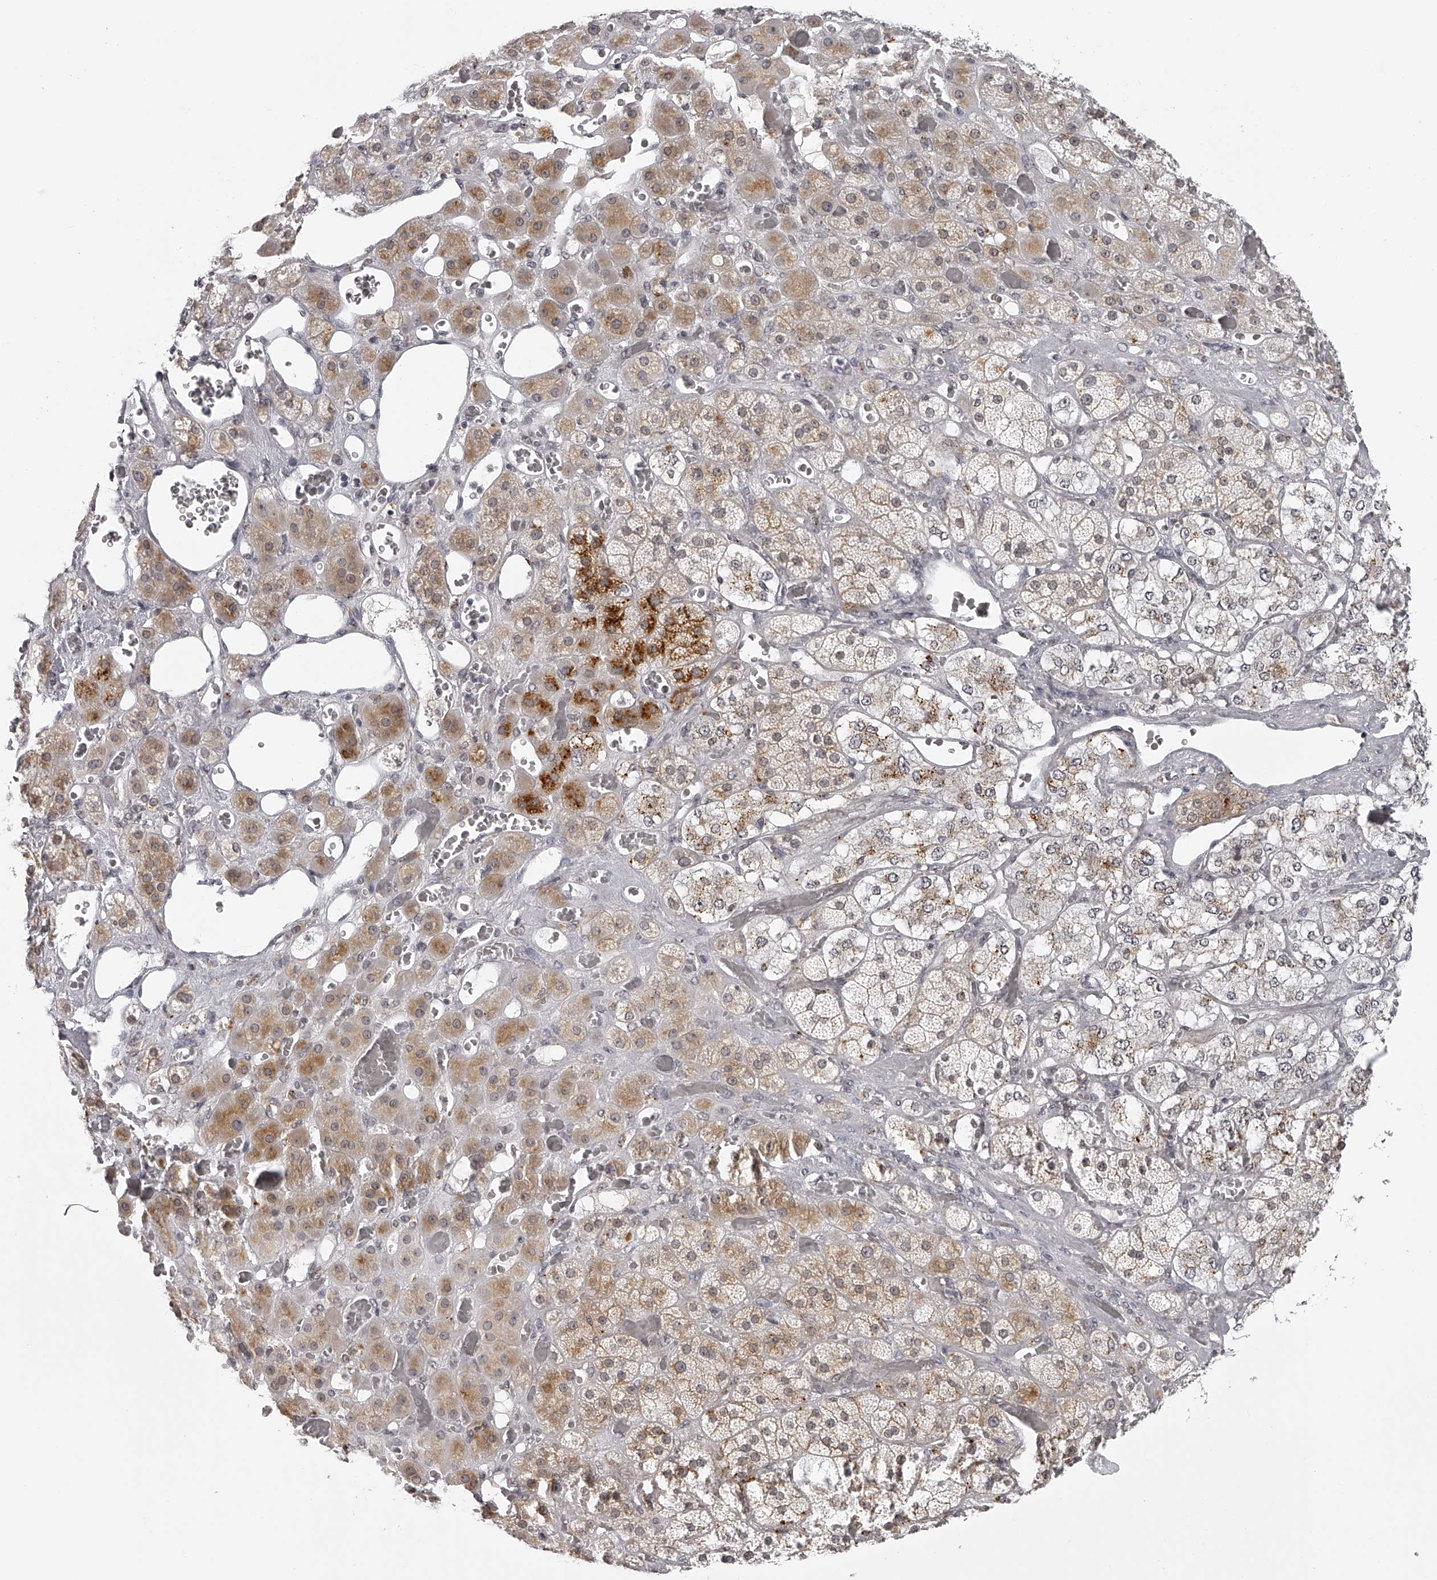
{"staining": {"intensity": "moderate", "quantity": ">75%", "location": "cytoplasmic/membranous,nuclear"}, "tissue": "adrenal gland", "cell_type": "Glandular cells", "image_type": "normal", "snomed": [{"axis": "morphology", "description": "Normal tissue, NOS"}, {"axis": "topography", "description": "Adrenal gland"}], "caption": "IHC image of unremarkable adrenal gland: adrenal gland stained using immunohistochemistry (IHC) displays medium levels of moderate protein expression localized specifically in the cytoplasmic/membranous,nuclear of glandular cells, appearing as a cytoplasmic/membranous,nuclear brown color.", "gene": "RNF220", "patient": {"sex": "male", "age": 57}}